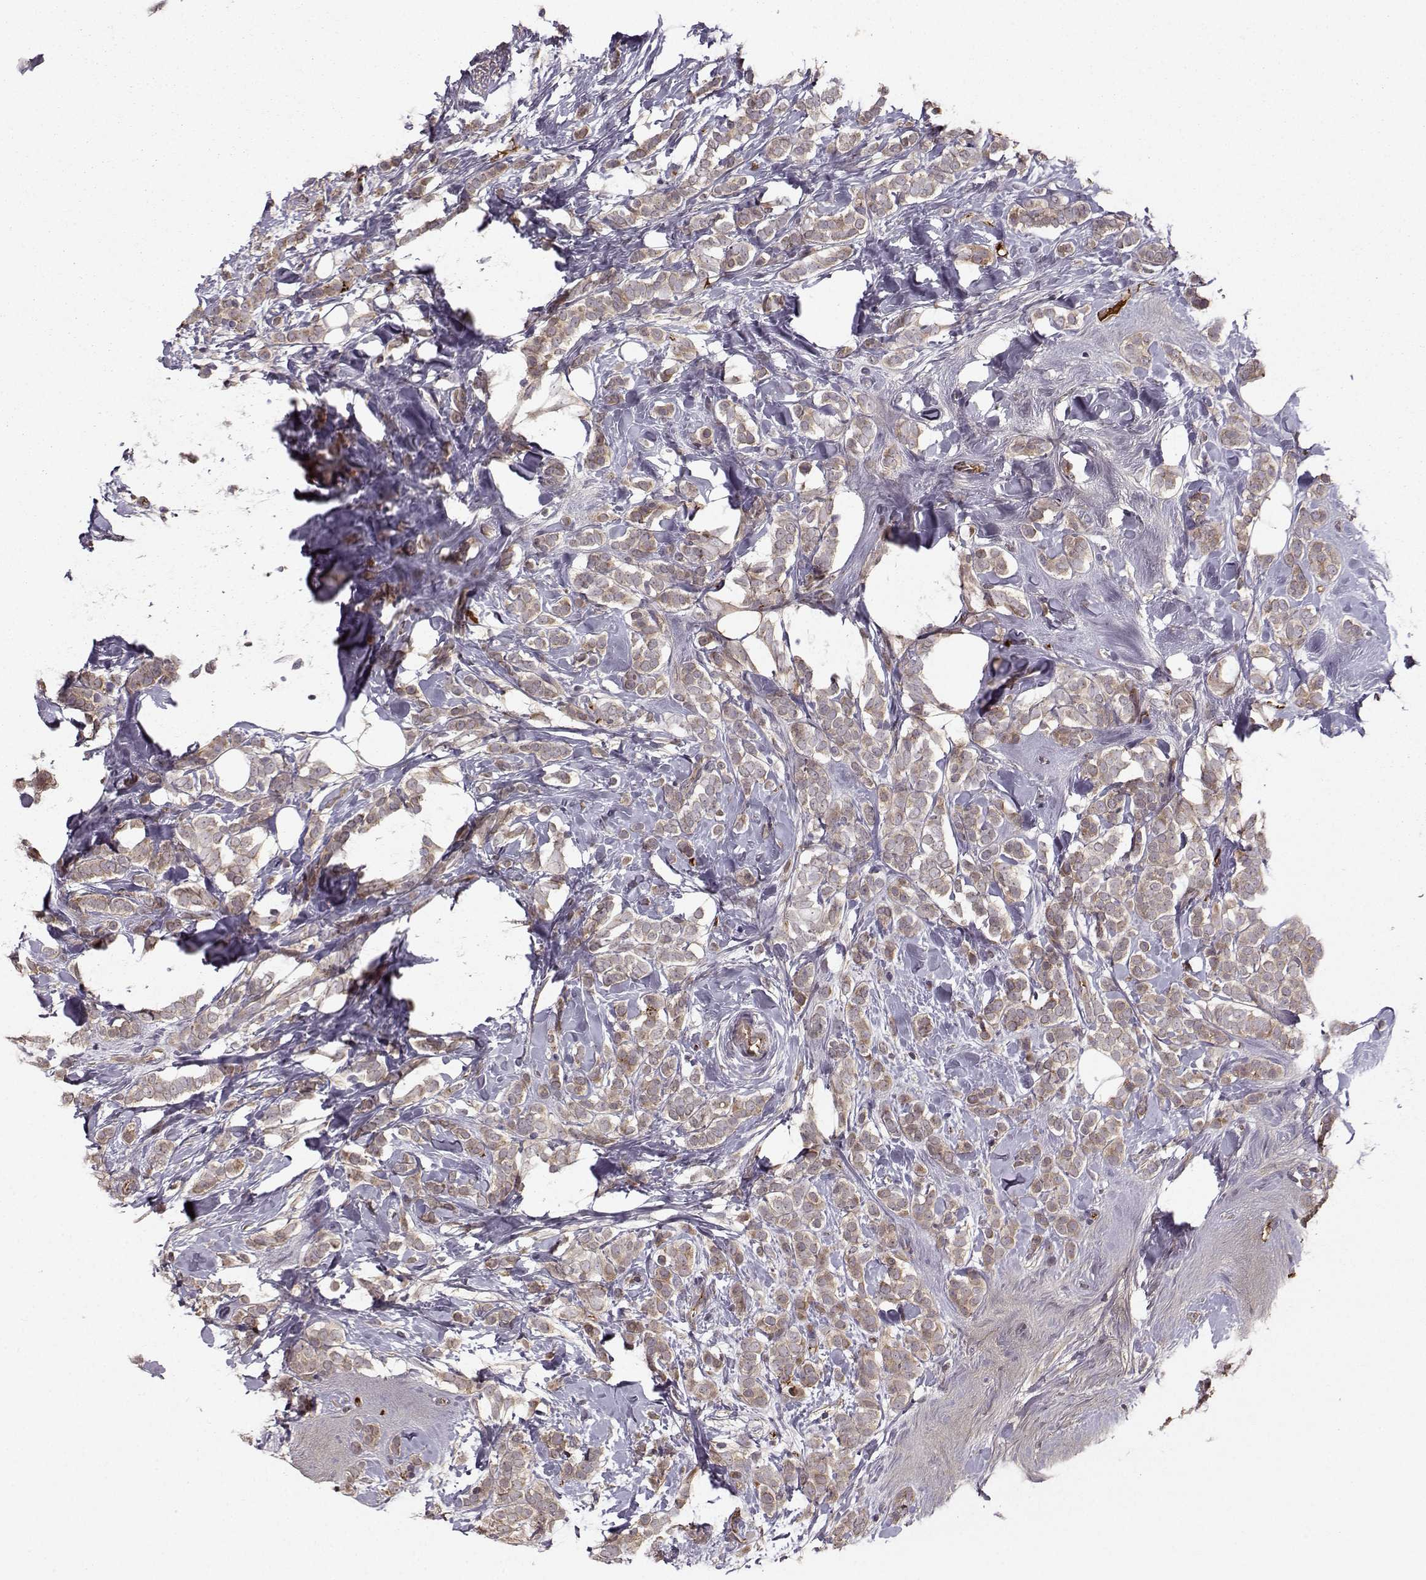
{"staining": {"intensity": "weak", "quantity": ">75%", "location": "cytoplasmic/membranous"}, "tissue": "breast cancer", "cell_type": "Tumor cells", "image_type": "cancer", "snomed": [{"axis": "morphology", "description": "Lobular carcinoma"}, {"axis": "topography", "description": "Breast"}], "caption": "Human lobular carcinoma (breast) stained for a protein (brown) shows weak cytoplasmic/membranous positive staining in approximately >75% of tumor cells.", "gene": "WNT6", "patient": {"sex": "female", "age": 49}}